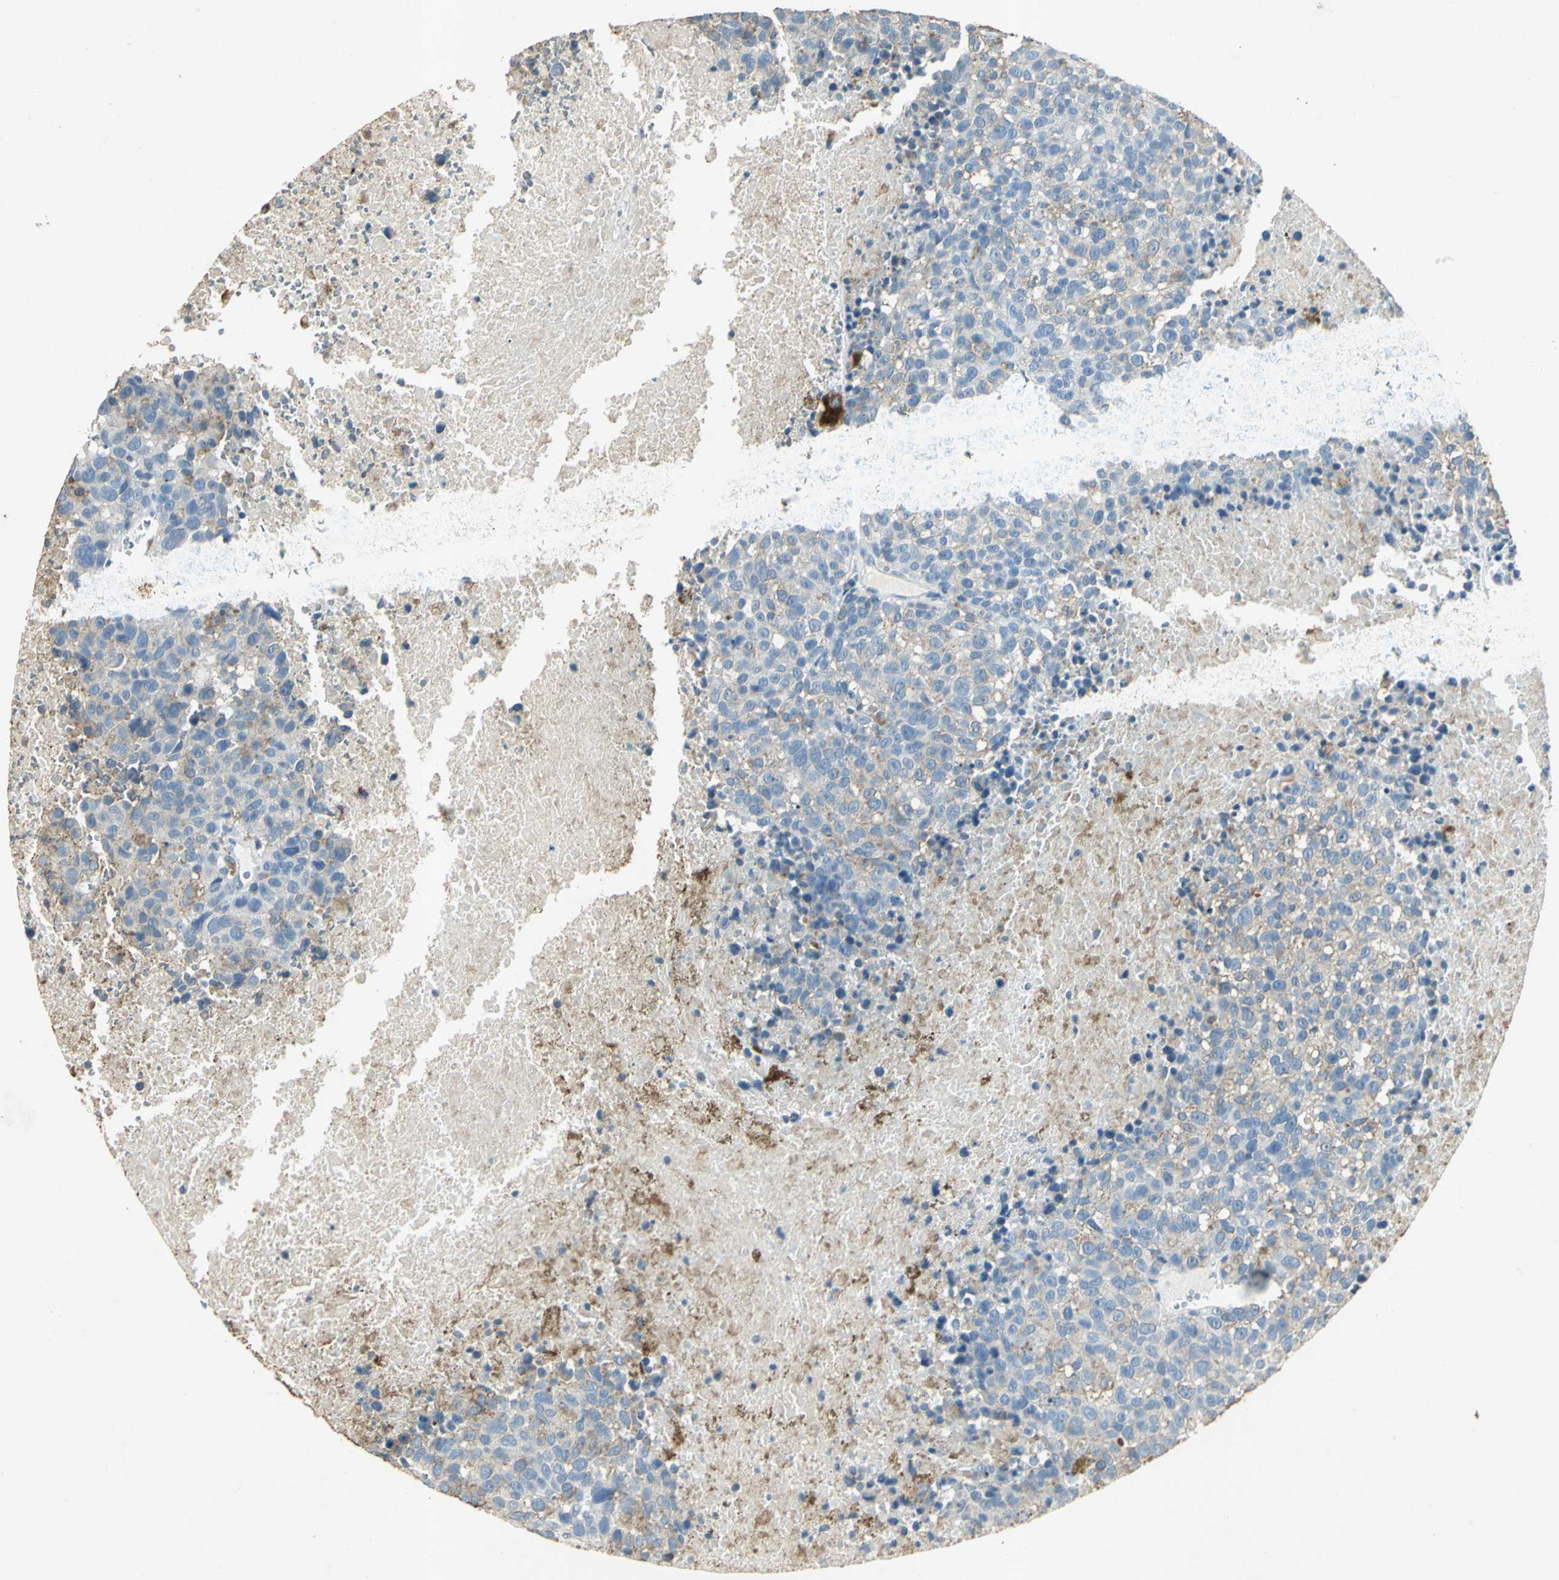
{"staining": {"intensity": "negative", "quantity": "none", "location": "none"}, "tissue": "melanoma", "cell_type": "Tumor cells", "image_type": "cancer", "snomed": [{"axis": "morphology", "description": "Malignant melanoma, Metastatic site"}, {"axis": "topography", "description": "Cerebral cortex"}], "caption": "Tumor cells show no significant protein staining in melanoma. (DAB (3,3'-diaminobenzidine) IHC visualized using brightfield microscopy, high magnification).", "gene": "CAMK2B", "patient": {"sex": "female", "age": 52}}